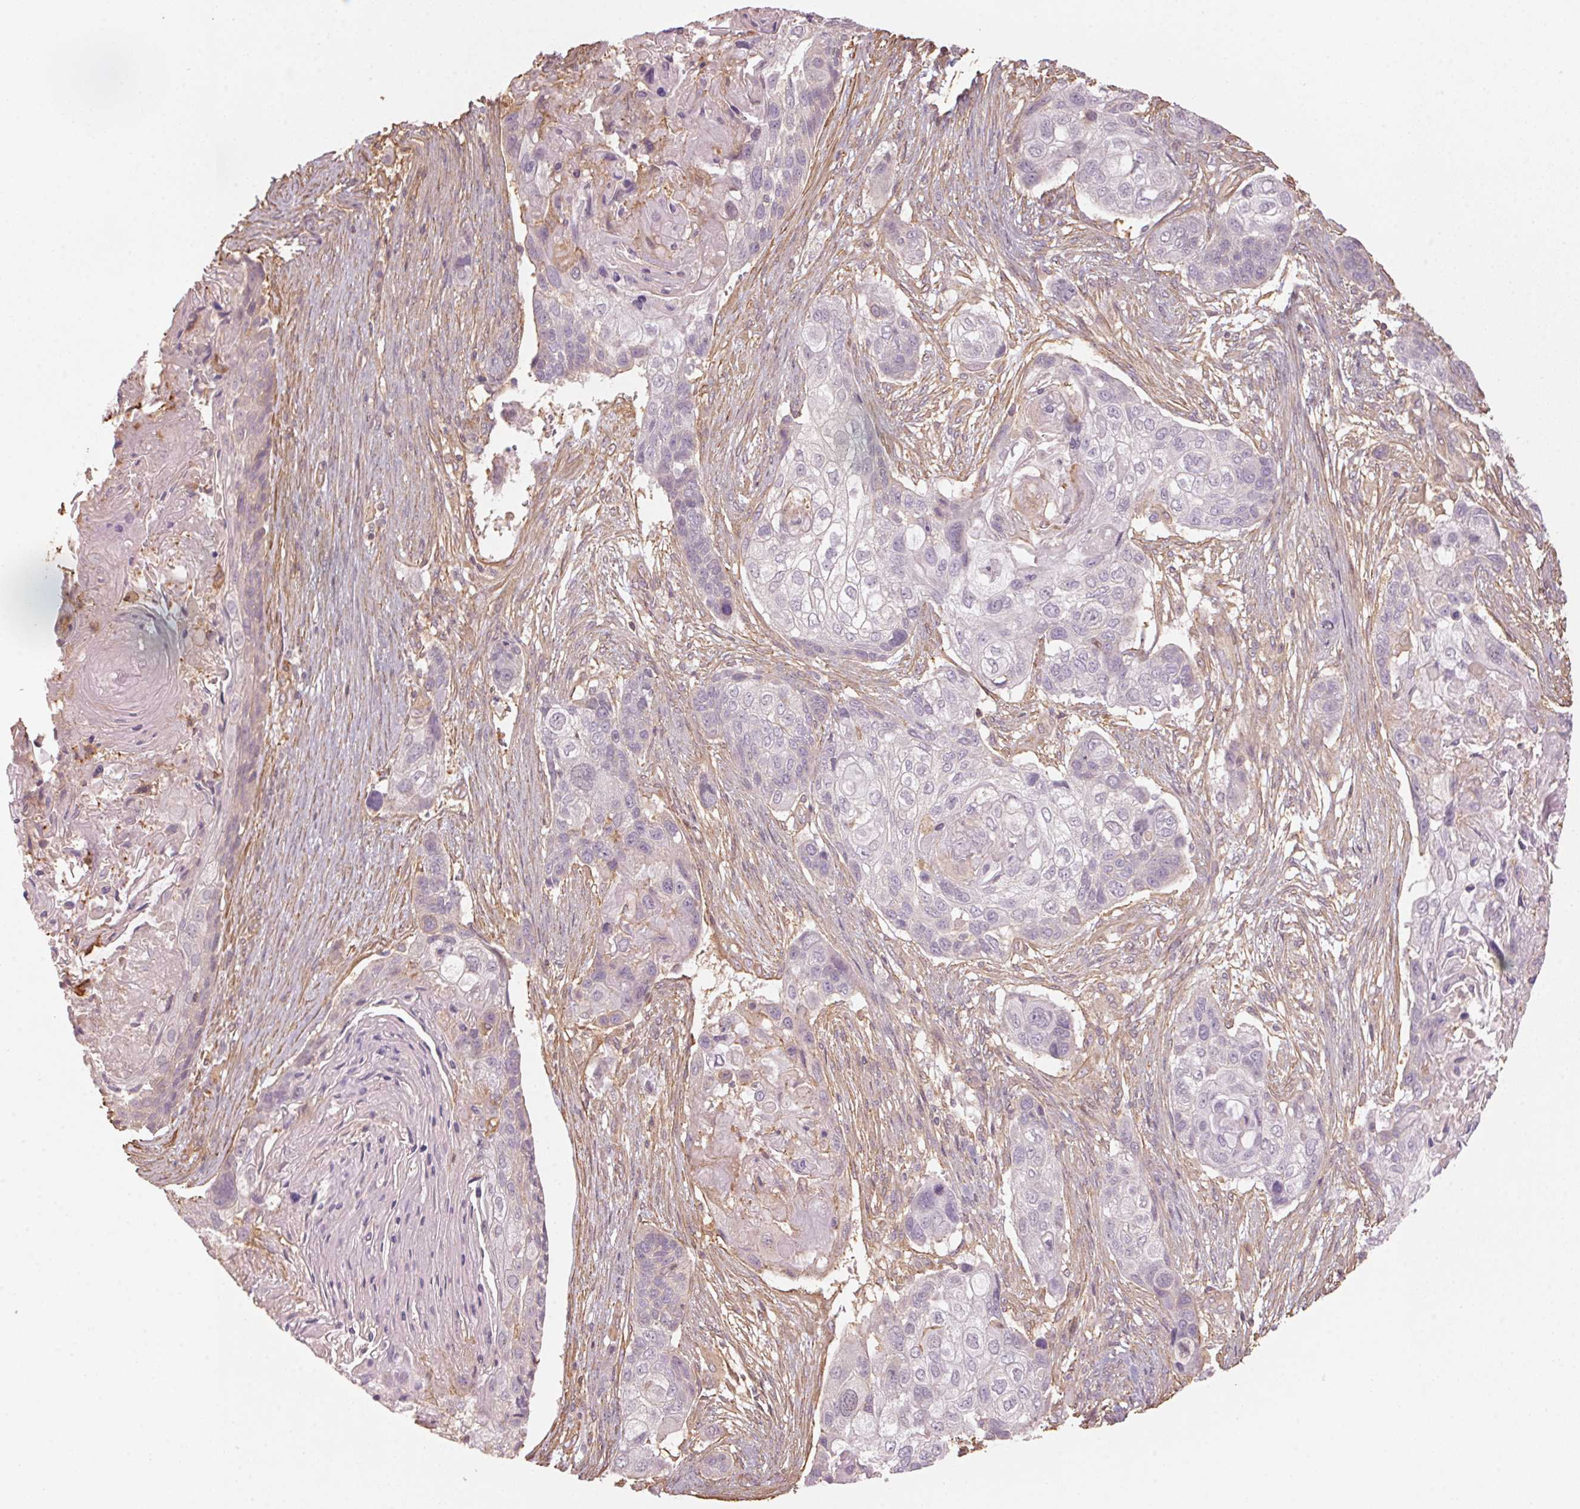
{"staining": {"intensity": "negative", "quantity": "none", "location": "none"}, "tissue": "lung cancer", "cell_type": "Tumor cells", "image_type": "cancer", "snomed": [{"axis": "morphology", "description": "Squamous cell carcinoma, NOS"}, {"axis": "topography", "description": "Lung"}], "caption": "DAB immunohistochemical staining of lung squamous cell carcinoma reveals no significant expression in tumor cells.", "gene": "QDPR", "patient": {"sex": "male", "age": 69}}